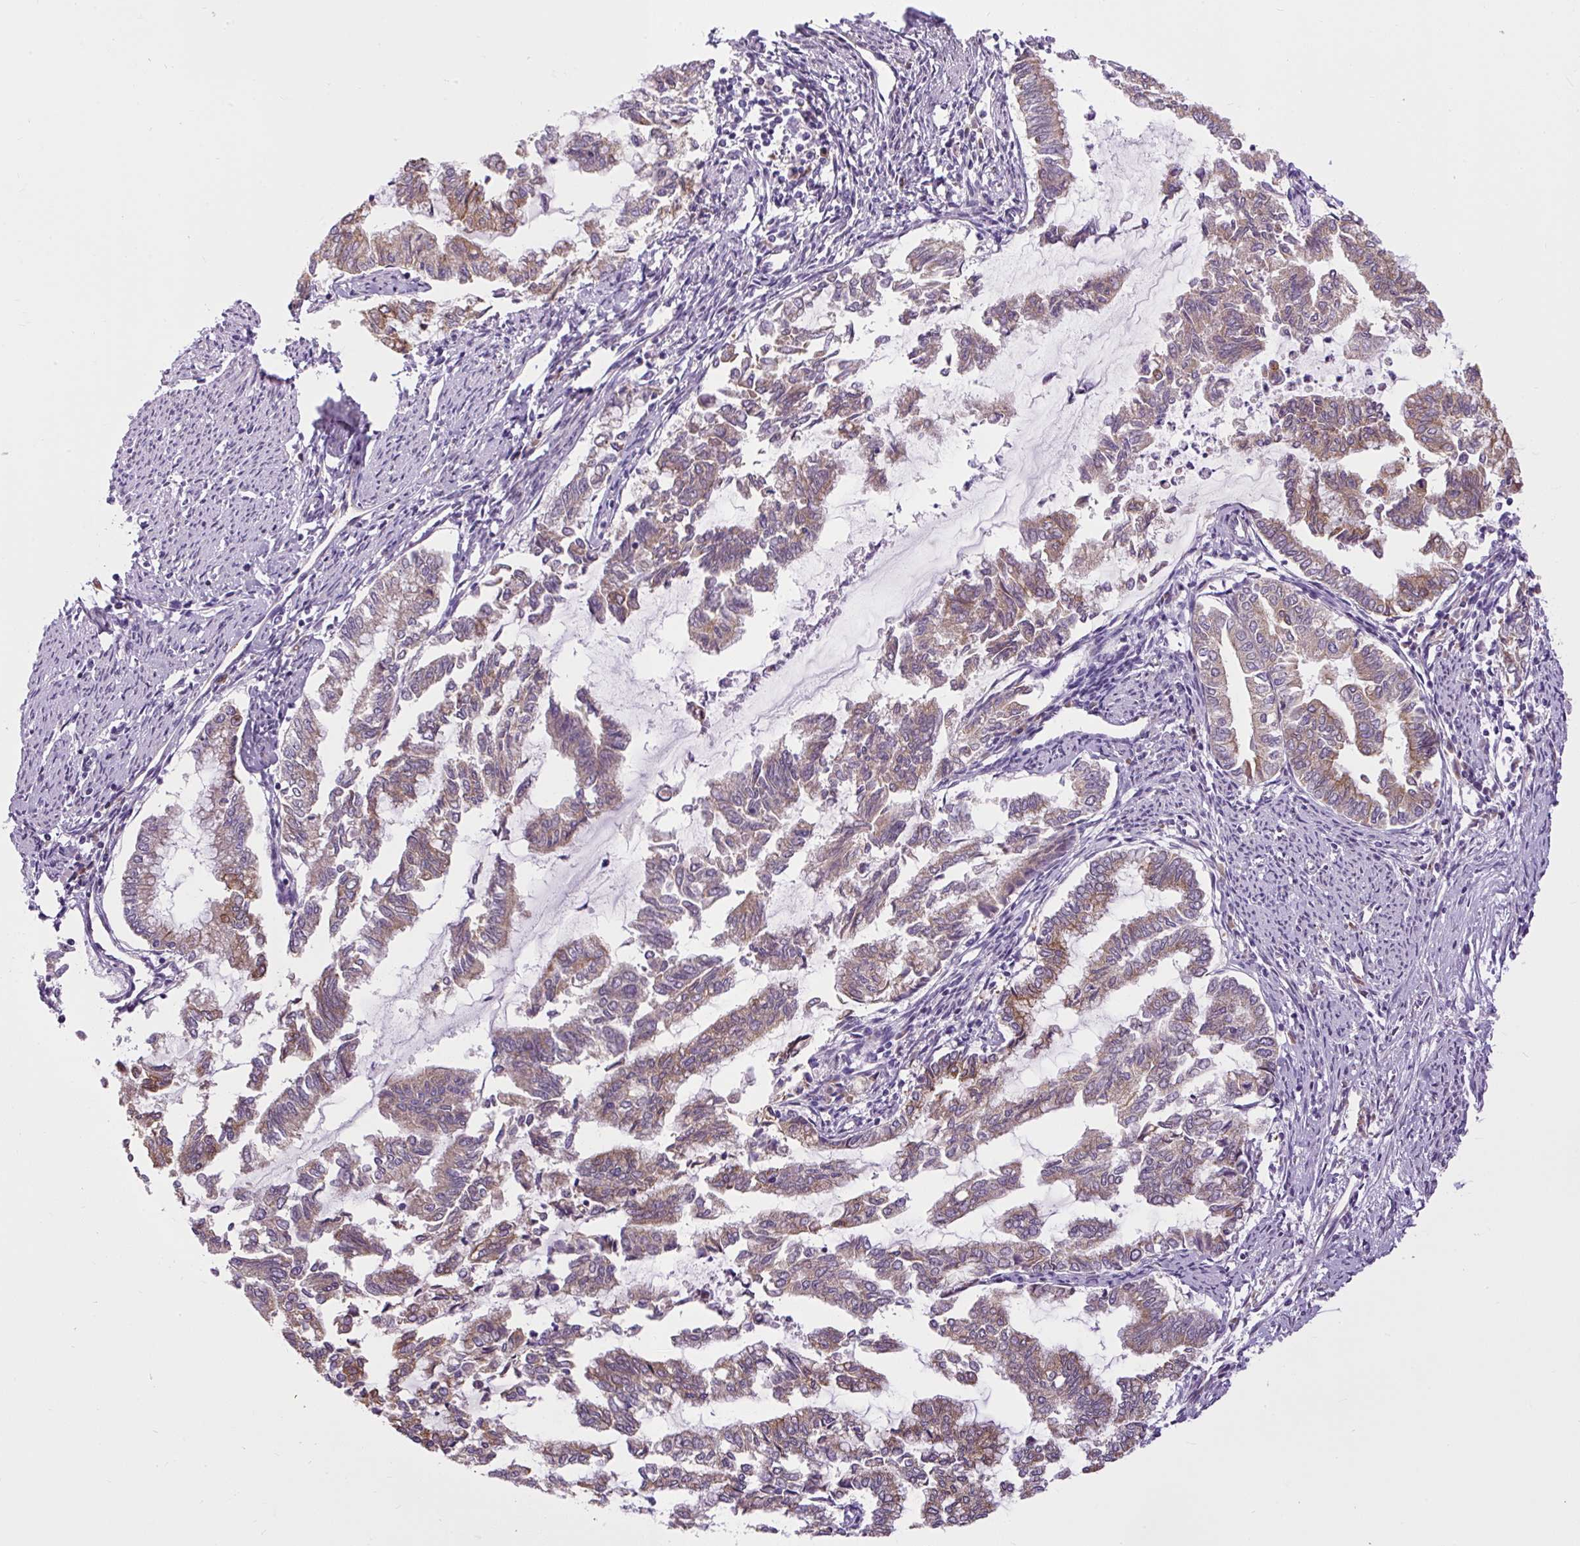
{"staining": {"intensity": "weak", "quantity": ">75%", "location": "cytoplasmic/membranous"}, "tissue": "endometrial cancer", "cell_type": "Tumor cells", "image_type": "cancer", "snomed": [{"axis": "morphology", "description": "Adenocarcinoma, NOS"}, {"axis": "topography", "description": "Endometrium"}], "caption": "A histopathology image of endometrial cancer (adenocarcinoma) stained for a protein reveals weak cytoplasmic/membranous brown staining in tumor cells.", "gene": "FAM149A", "patient": {"sex": "female", "age": 79}}